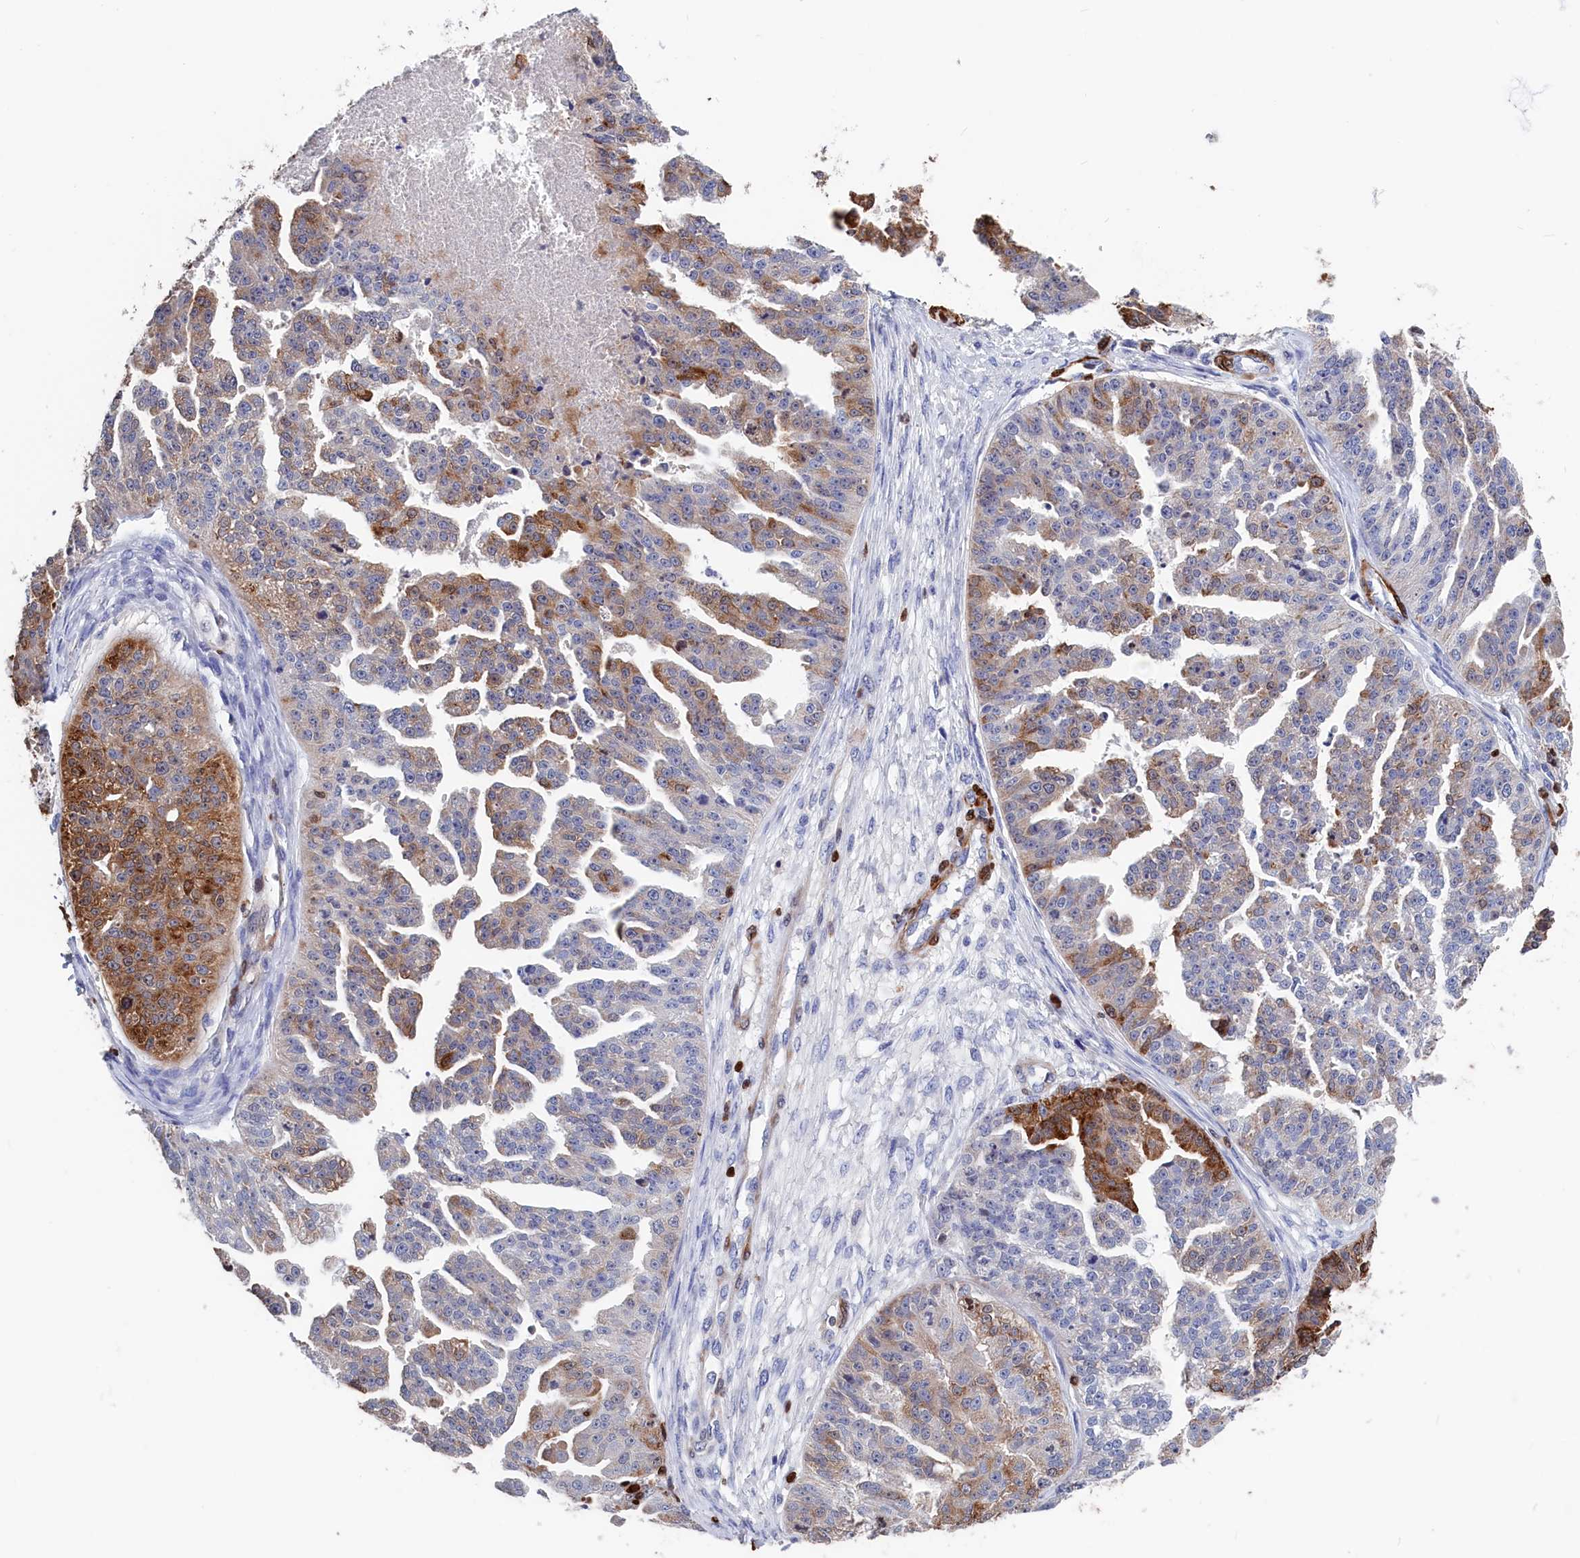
{"staining": {"intensity": "moderate", "quantity": "25%-75%", "location": "cytoplasmic/membranous,nuclear"}, "tissue": "ovarian cancer", "cell_type": "Tumor cells", "image_type": "cancer", "snomed": [{"axis": "morphology", "description": "Cystadenocarcinoma, serous, NOS"}, {"axis": "topography", "description": "Ovary"}], "caption": "Immunohistochemical staining of ovarian cancer (serous cystadenocarcinoma) reveals medium levels of moderate cytoplasmic/membranous and nuclear expression in approximately 25%-75% of tumor cells.", "gene": "CRIP1", "patient": {"sex": "female", "age": 58}}